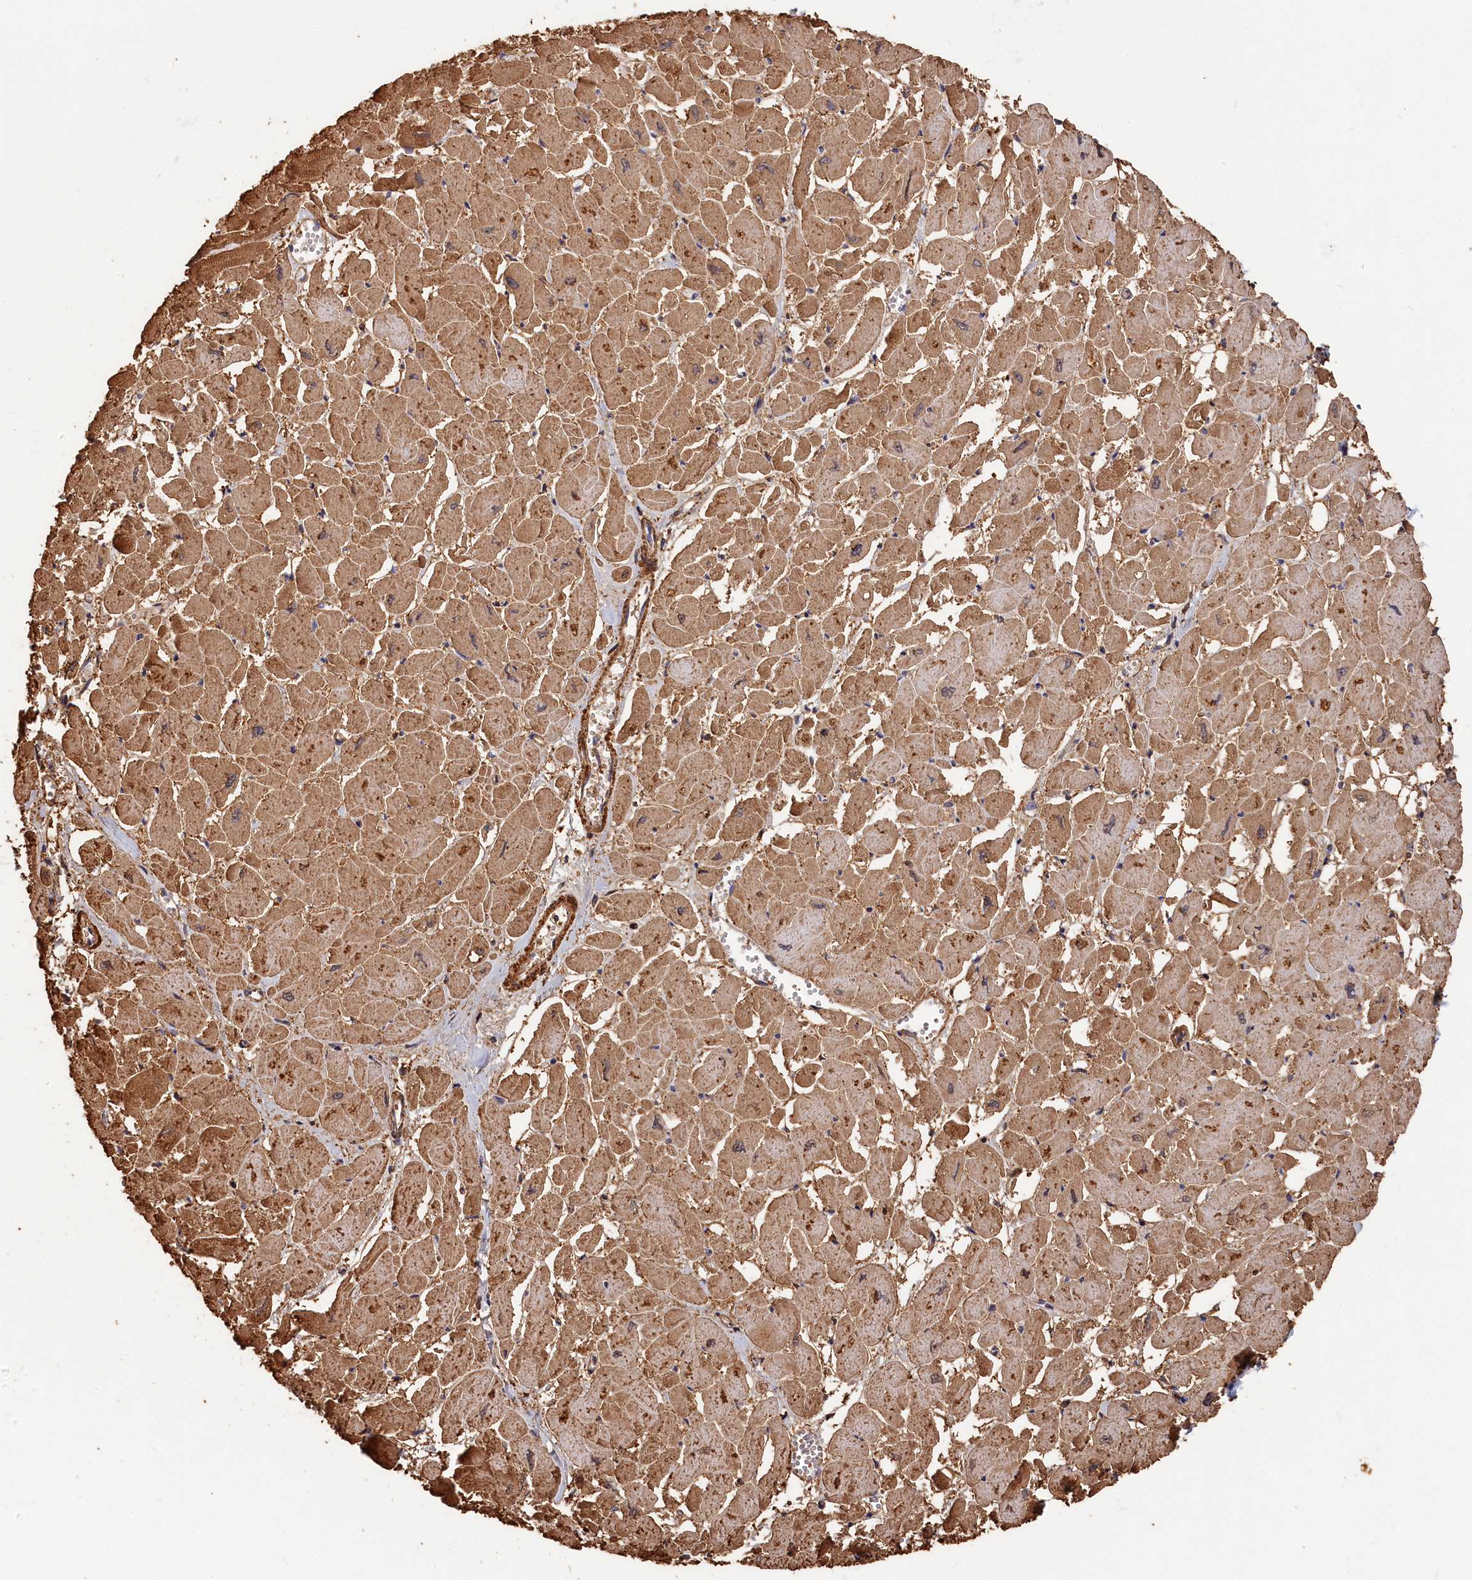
{"staining": {"intensity": "strong", "quantity": ">75%", "location": "cytoplasmic/membranous"}, "tissue": "heart muscle", "cell_type": "Cardiomyocytes", "image_type": "normal", "snomed": [{"axis": "morphology", "description": "Normal tissue, NOS"}, {"axis": "topography", "description": "Heart"}], "caption": "Immunohistochemistry photomicrograph of benign human heart muscle stained for a protein (brown), which demonstrates high levels of strong cytoplasmic/membranous staining in about >75% of cardiomyocytes.", "gene": "LDHD", "patient": {"sex": "male", "age": 54}}